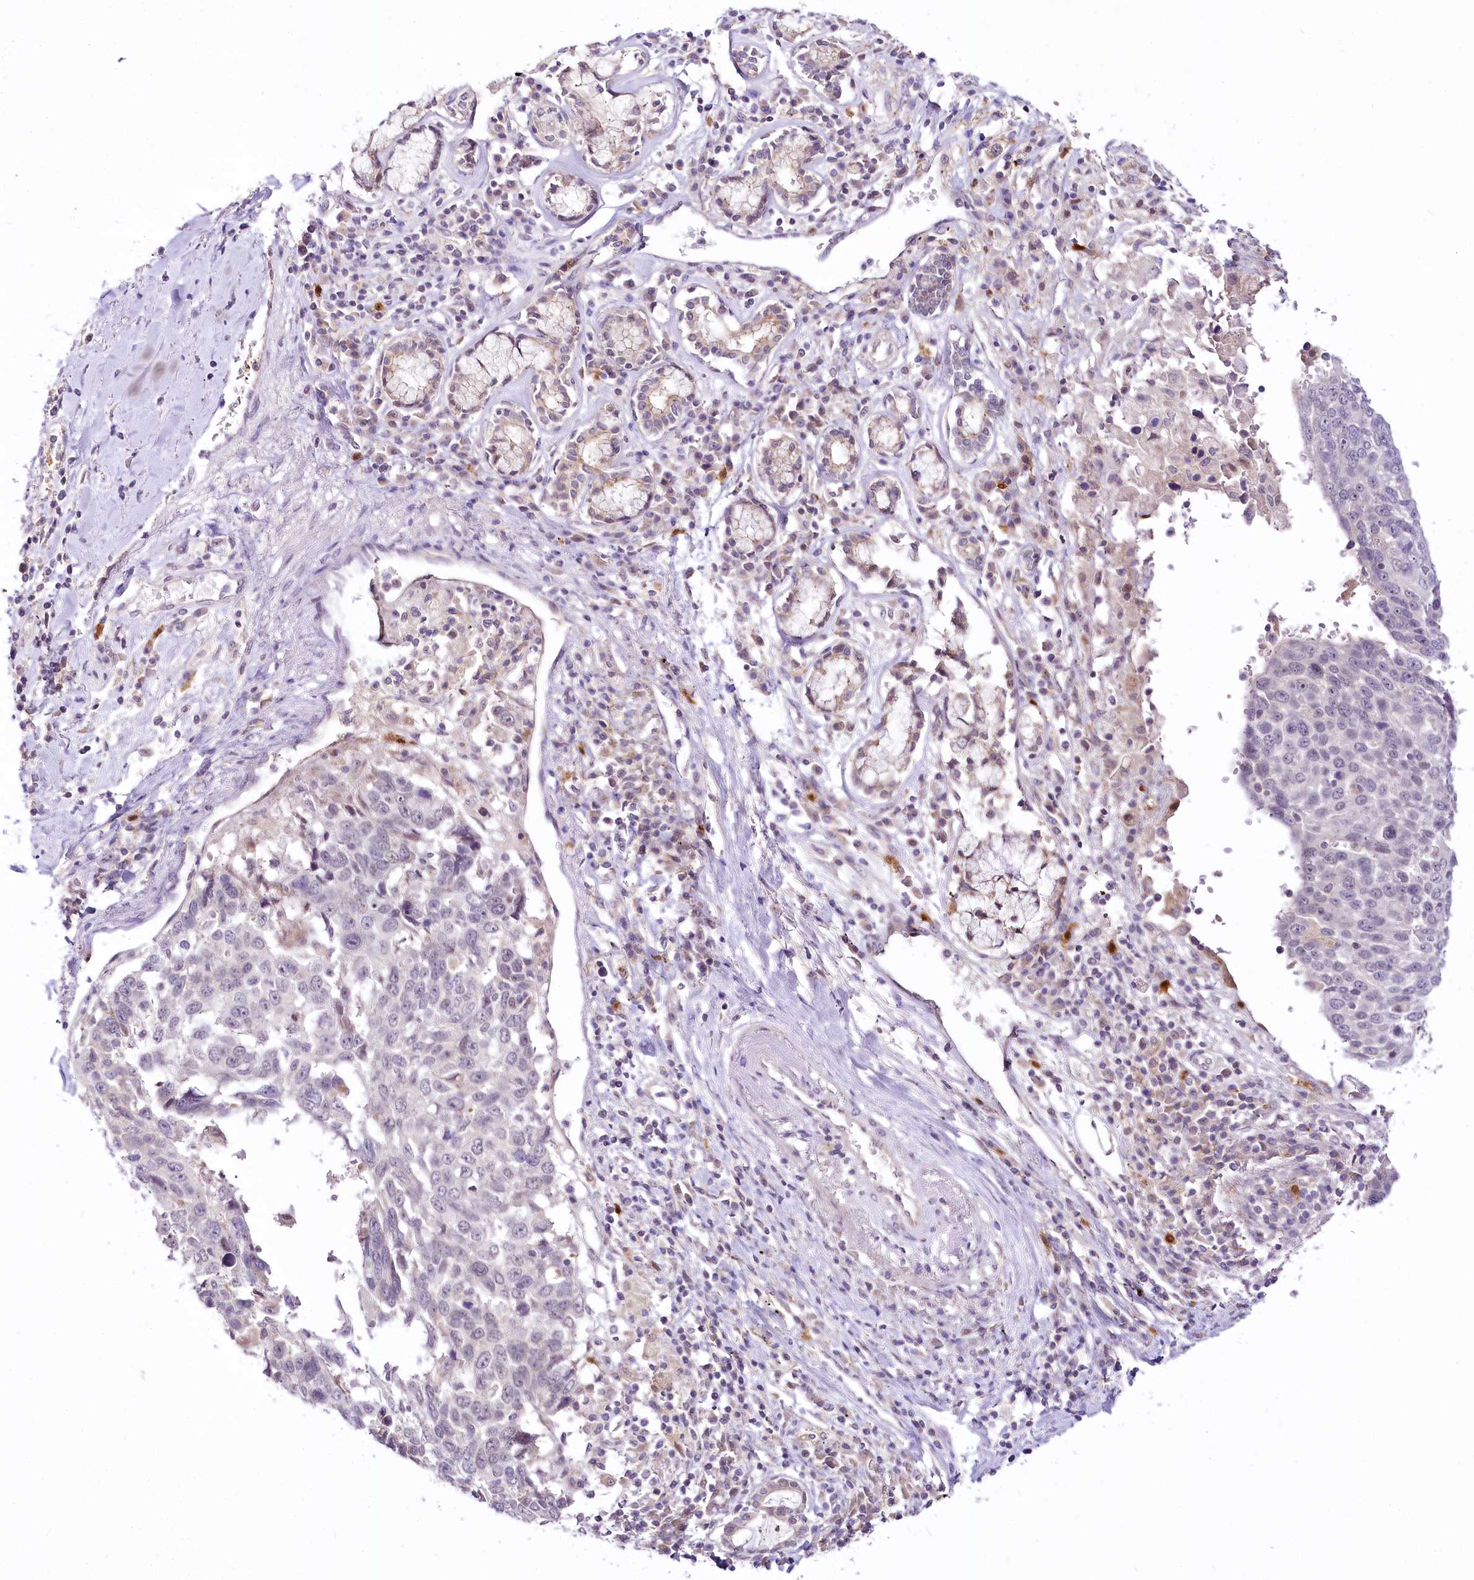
{"staining": {"intensity": "negative", "quantity": "none", "location": "none"}, "tissue": "lung cancer", "cell_type": "Tumor cells", "image_type": "cancer", "snomed": [{"axis": "morphology", "description": "Squamous cell carcinoma, NOS"}, {"axis": "topography", "description": "Lung"}], "caption": "Human lung cancer stained for a protein using immunohistochemistry demonstrates no staining in tumor cells.", "gene": "VWA5A", "patient": {"sex": "male", "age": 66}}